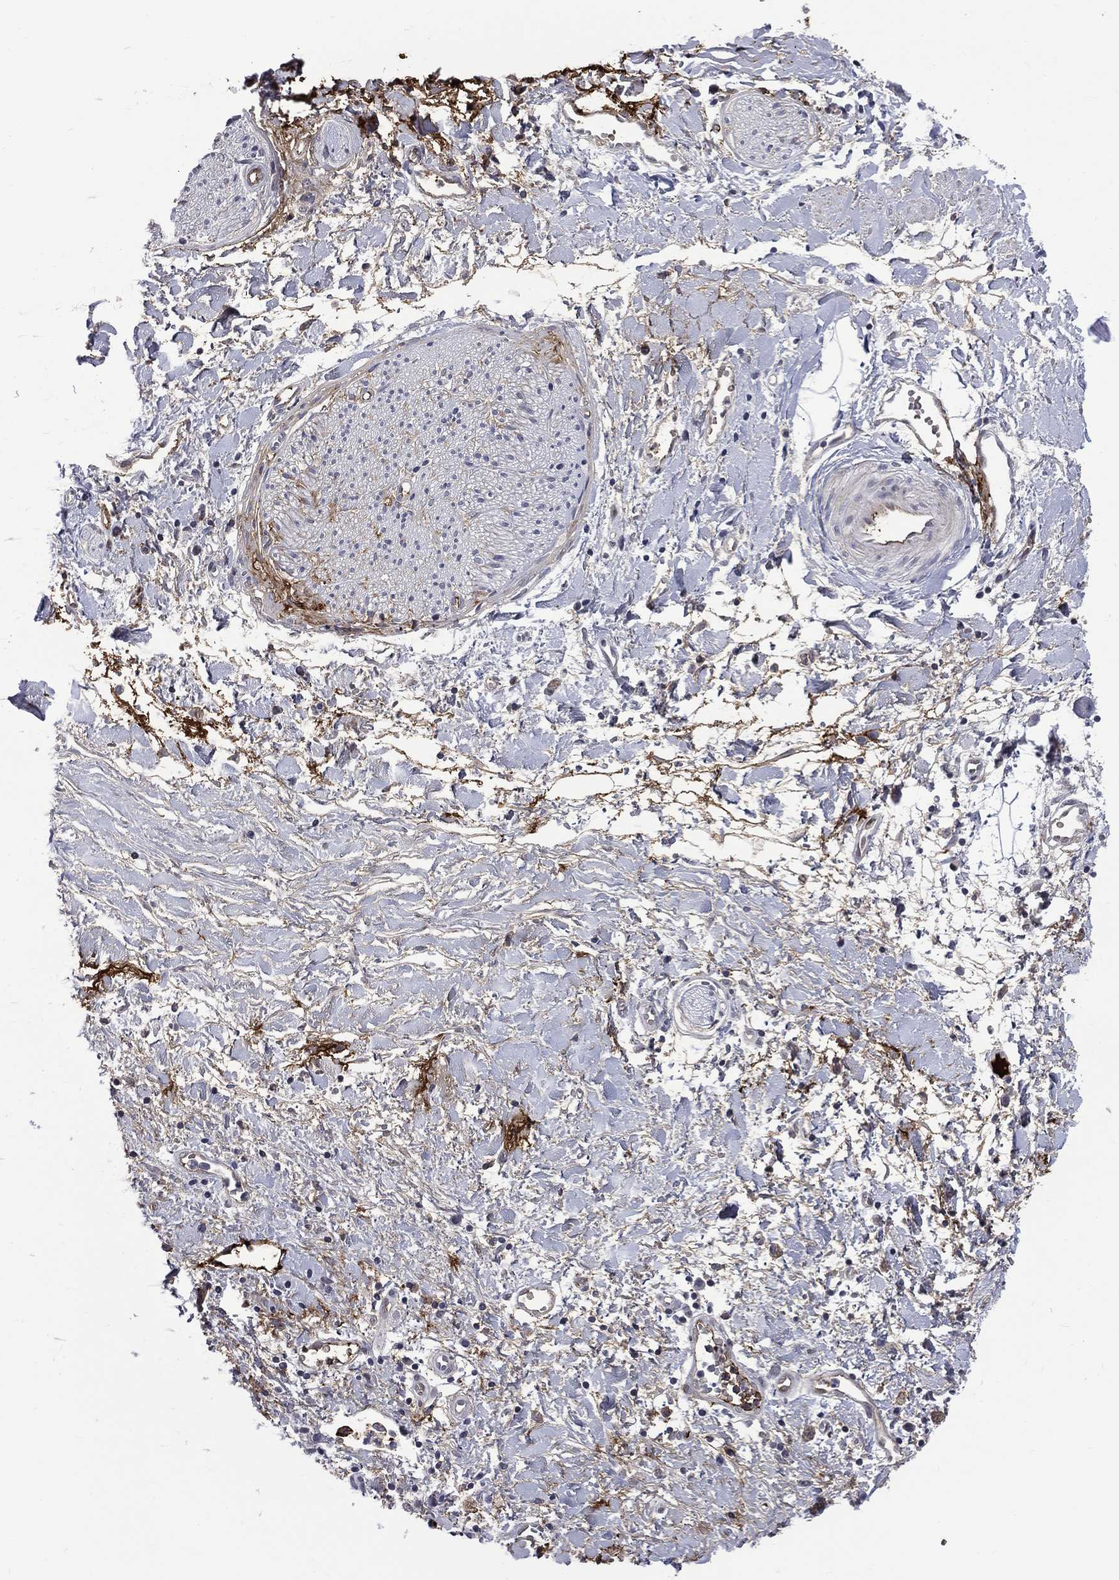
{"staining": {"intensity": "negative", "quantity": "none", "location": "none"}, "tissue": "soft tissue", "cell_type": "Fibroblasts", "image_type": "normal", "snomed": [{"axis": "morphology", "description": "Normal tissue, NOS"}, {"axis": "morphology", "description": "Adenocarcinoma, NOS"}, {"axis": "topography", "description": "Pancreas"}, {"axis": "topography", "description": "Peripheral nerve tissue"}], "caption": "This is an immunohistochemistry image of unremarkable human soft tissue. There is no expression in fibroblasts.", "gene": "FGG", "patient": {"sex": "male", "age": 61}}